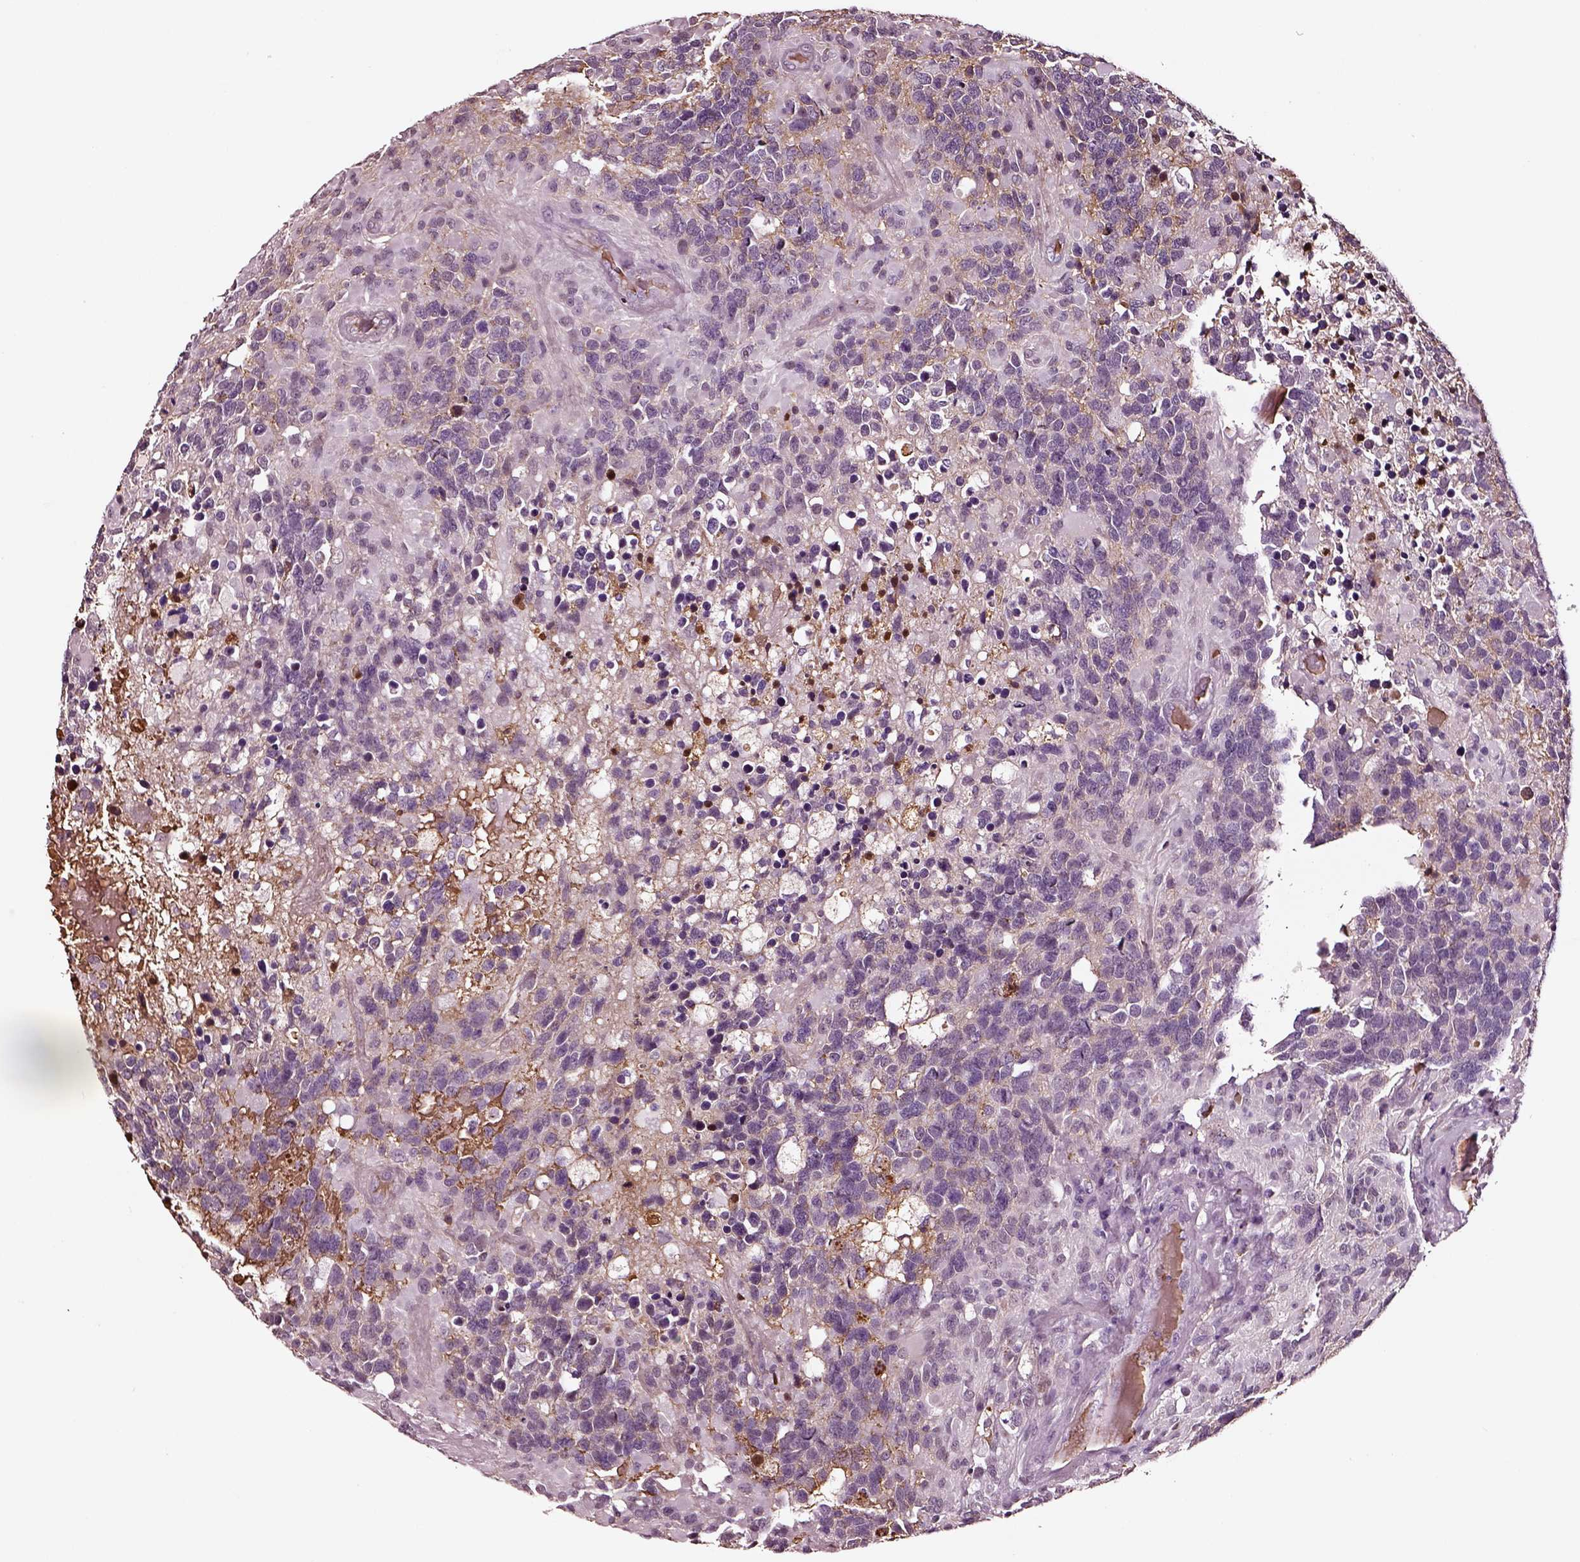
{"staining": {"intensity": "negative", "quantity": "none", "location": "none"}, "tissue": "glioma", "cell_type": "Tumor cells", "image_type": "cancer", "snomed": [{"axis": "morphology", "description": "Glioma, malignant, High grade"}, {"axis": "topography", "description": "Brain"}], "caption": "Tumor cells show no significant positivity in malignant glioma (high-grade). (Brightfield microscopy of DAB (3,3'-diaminobenzidine) immunohistochemistry (IHC) at high magnification).", "gene": "TF", "patient": {"sex": "female", "age": 40}}